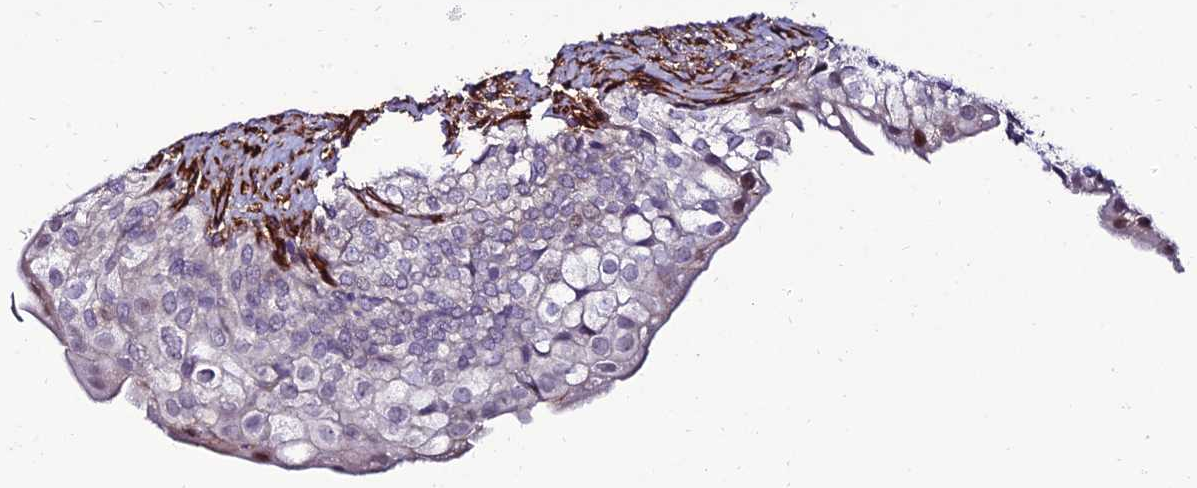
{"staining": {"intensity": "negative", "quantity": "none", "location": "none"}, "tissue": "urinary bladder", "cell_type": "Urothelial cells", "image_type": "normal", "snomed": [{"axis": "morphology", "description": "Normal tissue, NOS"}, {"axis": "topography", "description": "Urinary bladder"}], "caption": "Immunohistochemistry of unremarkable urinary bladder shows no positivity in urothelial cells. (Stains: DAB immunohistochemistry (IHC) with hematoxylin counter stain, Microscopy: brightfield microscopy at high magnification).", "gene": "ALDH3B2", "patient": {"sex": "male", "age": 55}}